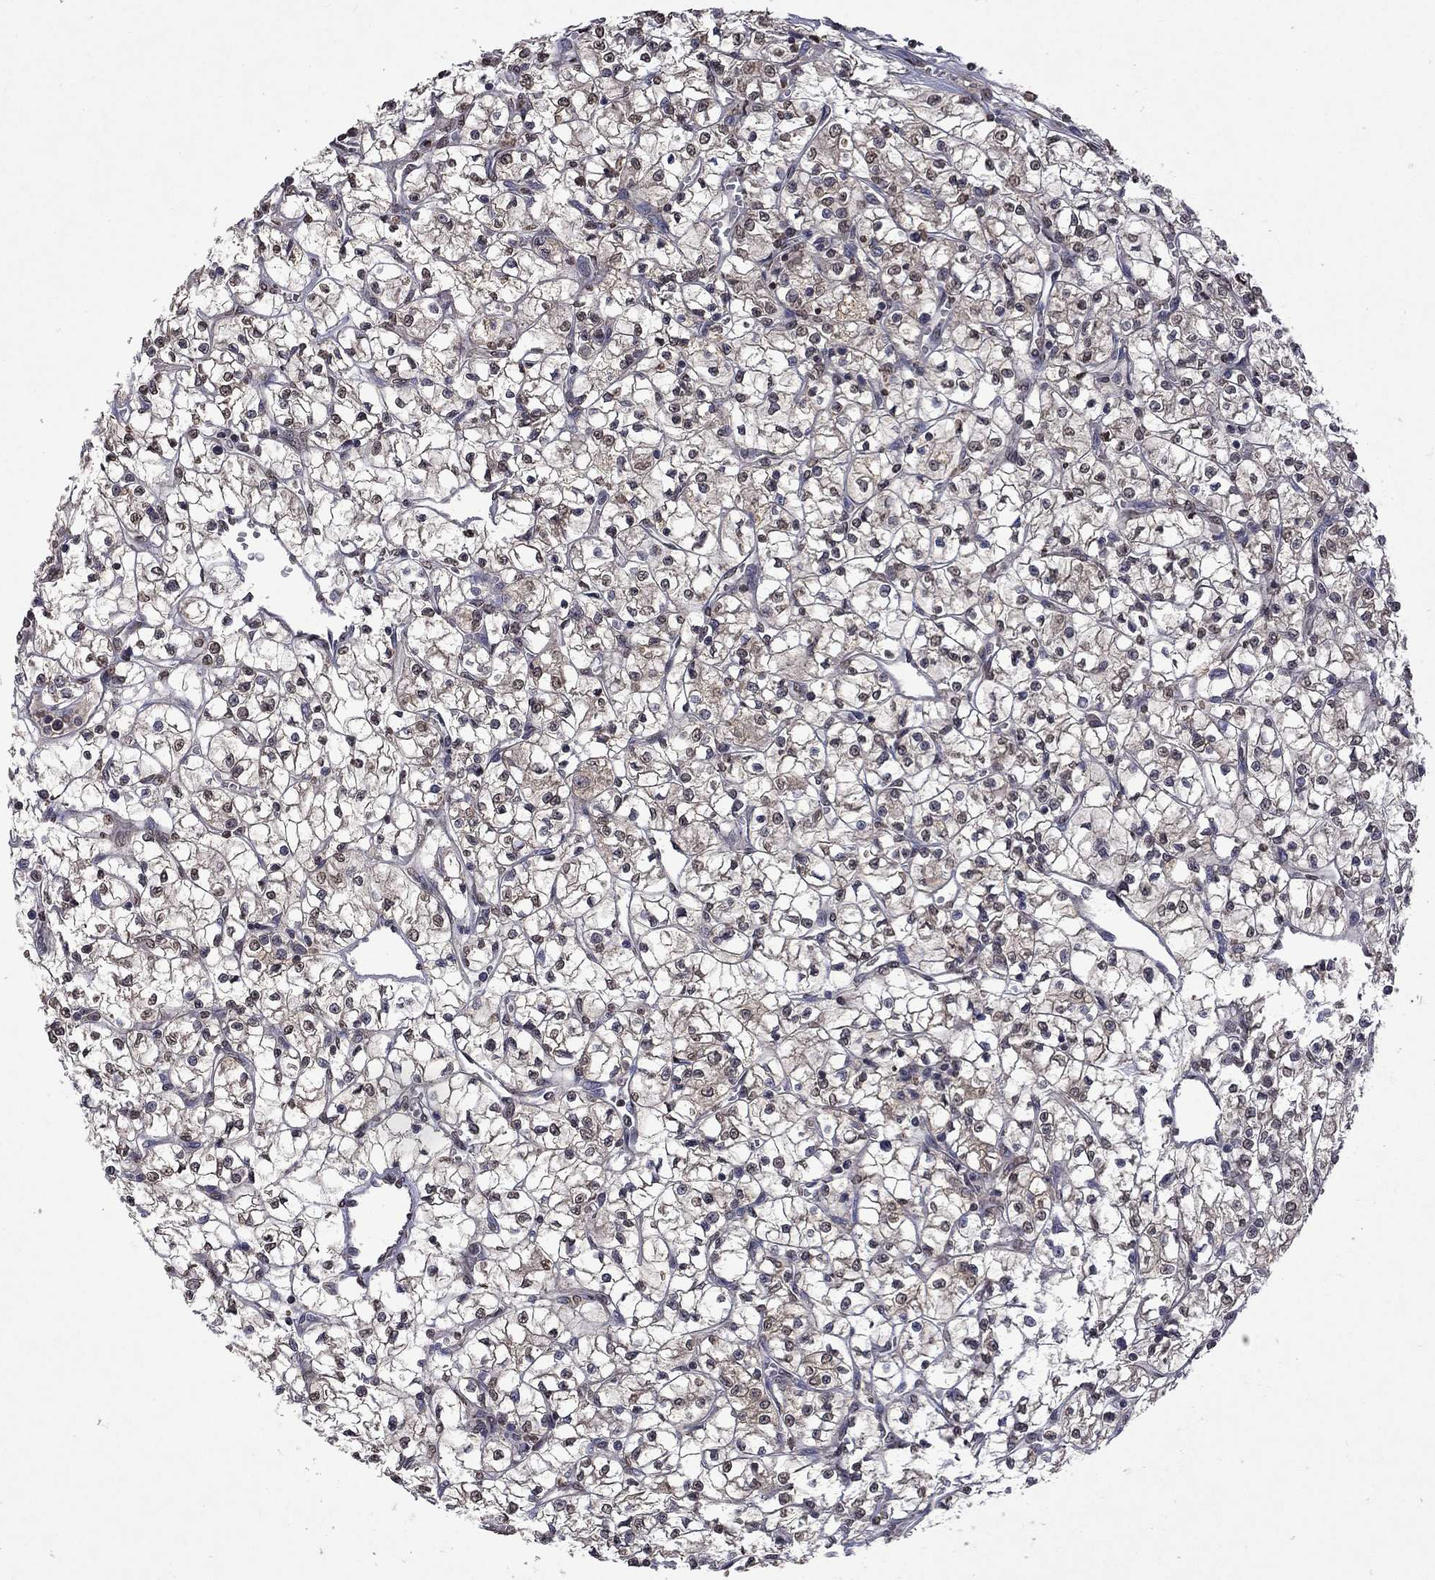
{"staining": {"intensity": "weak", "quantity": "25%-75%", "location": "cytoplasmic/membranous,nuclear"}, "tissue": "renal cancer", "cell_type": "Tumor cells", "image_type": "cancer", "snomed": [{"axis": "morphology", "description": "Adenocarcinoma, NOS"}, {"axis": "topography", "description": "Kidney"}], "caption": "The image reveals staining of adenocarcinoma (renal), revealing weak cytoplasmic/membranous and nuclear protein expression (brown color) within tumor cells. (DAB (3,3'-diaminobenzidine) IHC, brown staining for protein, blue staining for nuclei).", "gene": "TTC38", "patient": {"sex": "female", "age": 64}}